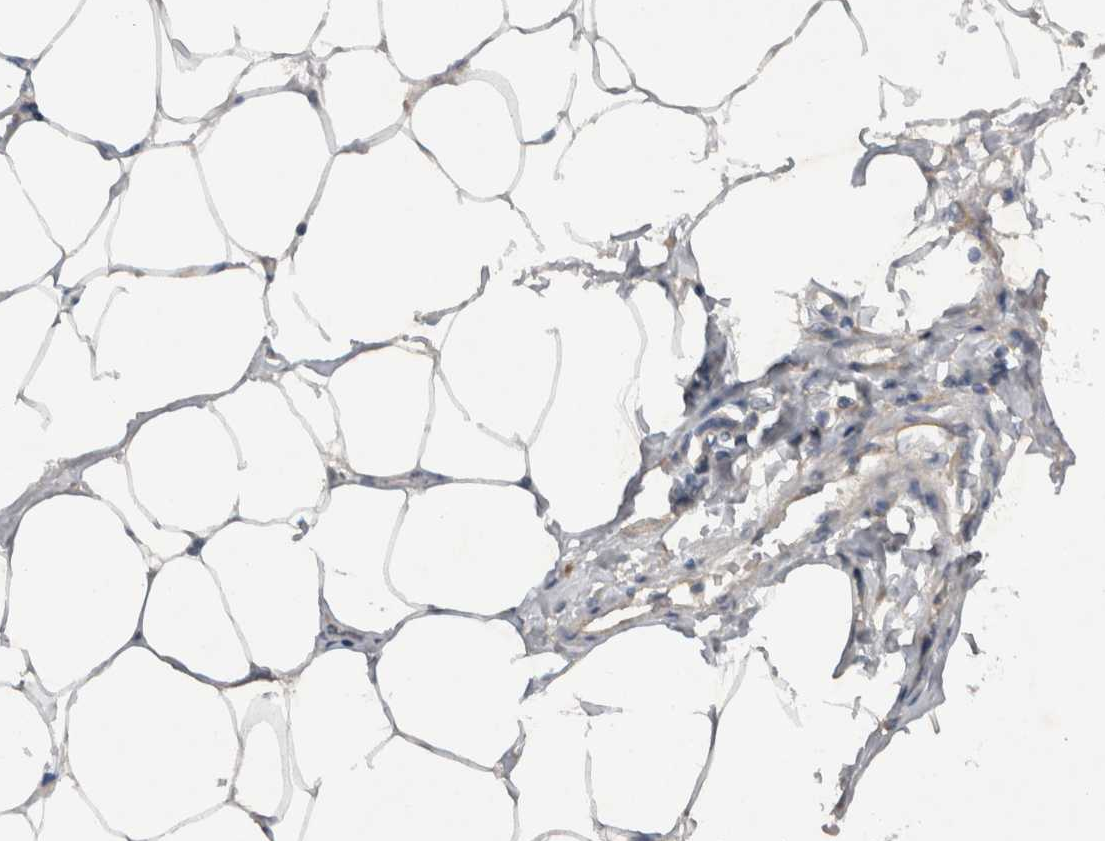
{"staining": {"intensity": "negative", "quantity": "none", "location": "none"}, "tissue": "adipose tissue", "cell_type": "Adipocytes", "image_type": "normal", "snomed": [{"axis": "morphology", "description": "Normal tissue, NOS"}, {"axis": "morphology", "description": "Adenocarcinoma, NOS"}, {"axis": "topography", "description": "Colon"}, {"axis": "topography", "description": "Peripheral nerve tissue"}], "caption": "DAB (3,3'-diaminobenzidine) immunohistochemical staining of normal adipose tissue exhibits no significant staining in adipocytes. (DAB immunohistochemistry visualized using brightfield microscopy, high magnification).", "gene": "SCARA5", "patient": {"sex": "male", "age": 14}}